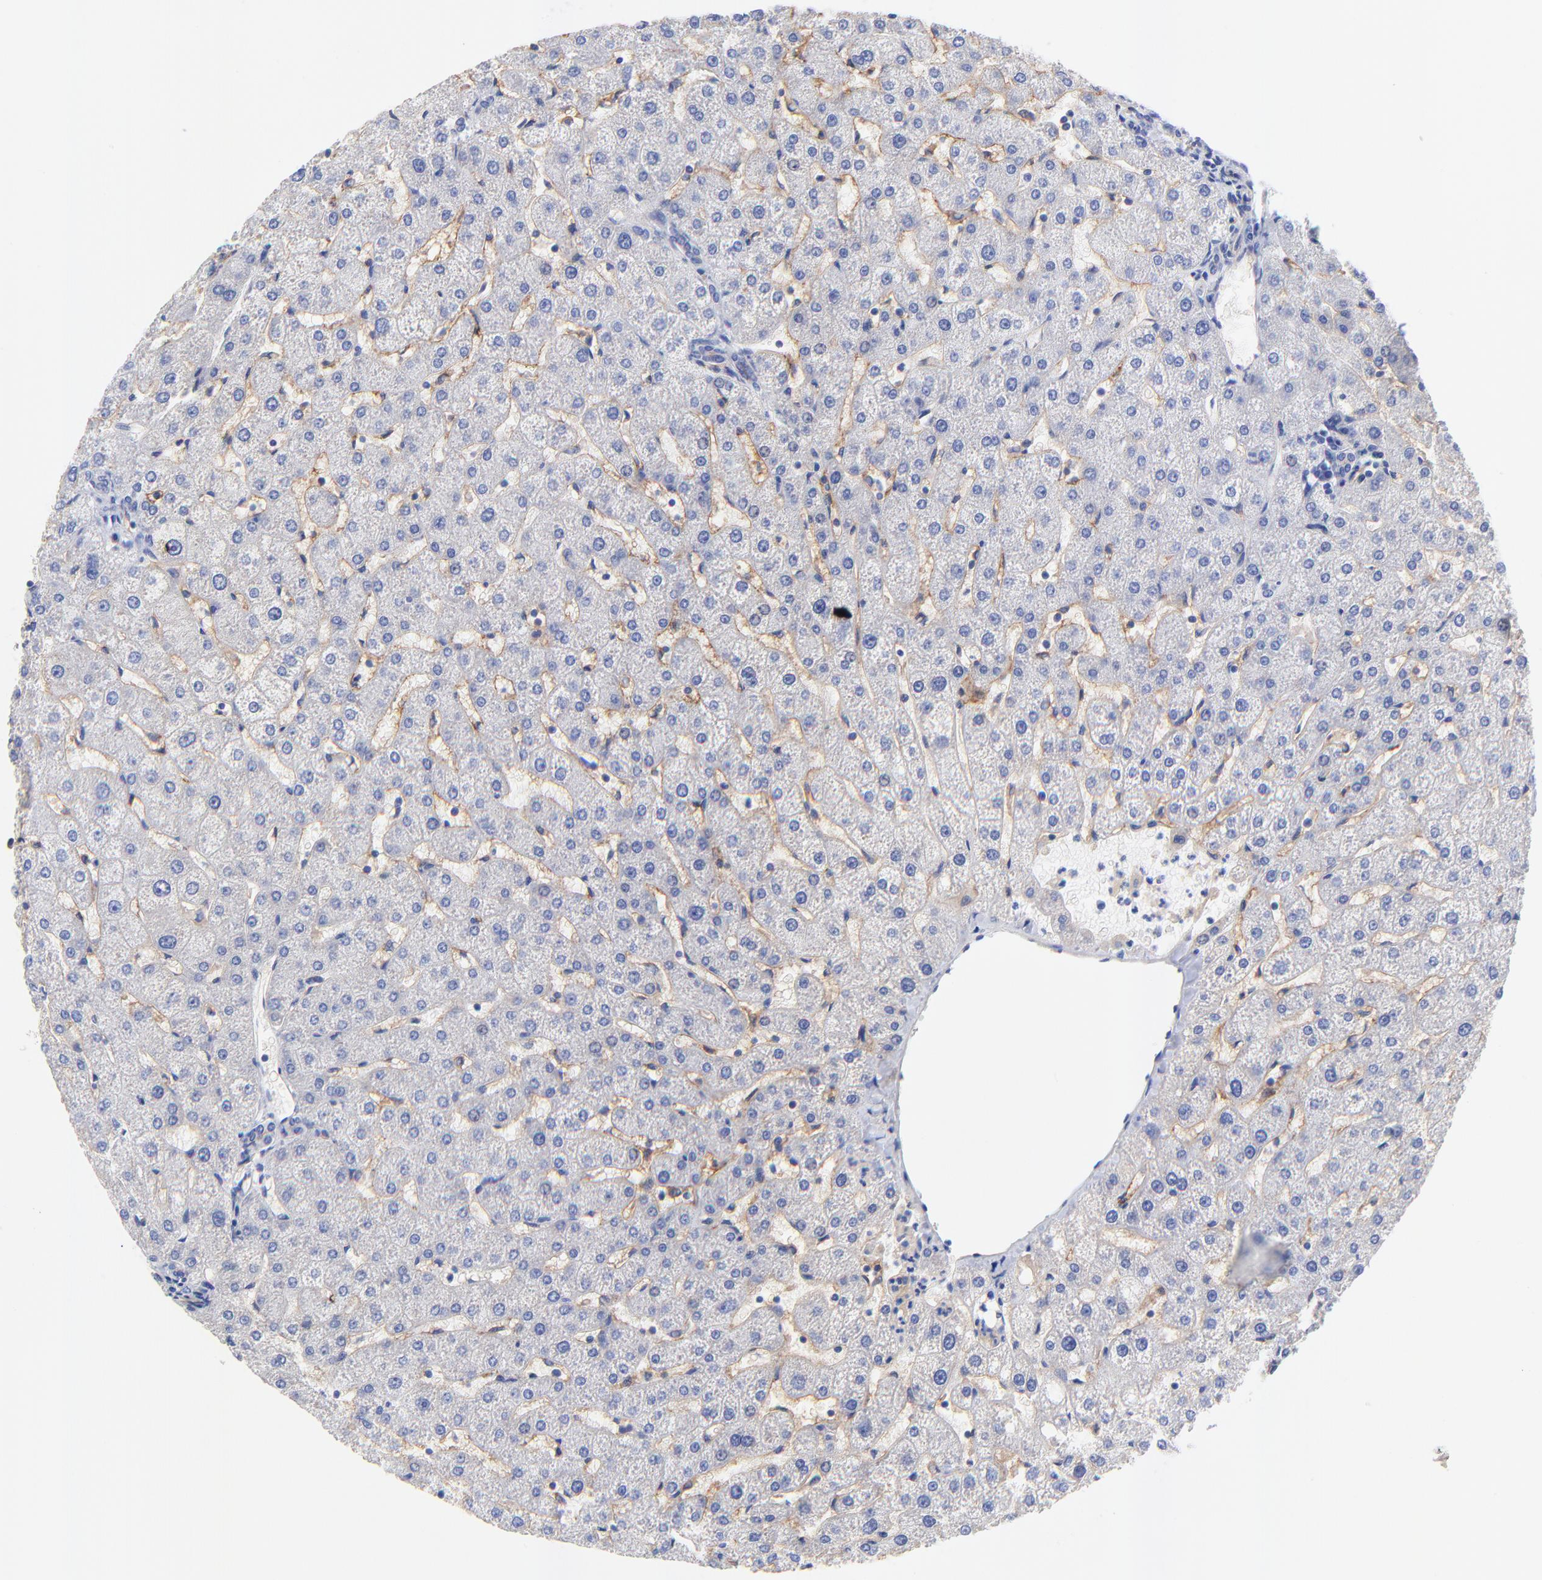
{"staining": {"intensity": "negative", "quantity": "none", "location": "none"}, "tissue": "liver", "cell_type": "Cholangiocytes", "image_type": "normal", "snomed": [{"axis": "morphology", "description": "Normal tissue, NOS"}, {"axis": "topography", "description": "Liver"}], "caption": "Immunohistochemical staining of benign human liver displays no significant positivity in cholangiocytes.", "gene": "SLC44A2", "patient": {"sex": "male", "age": 67}}